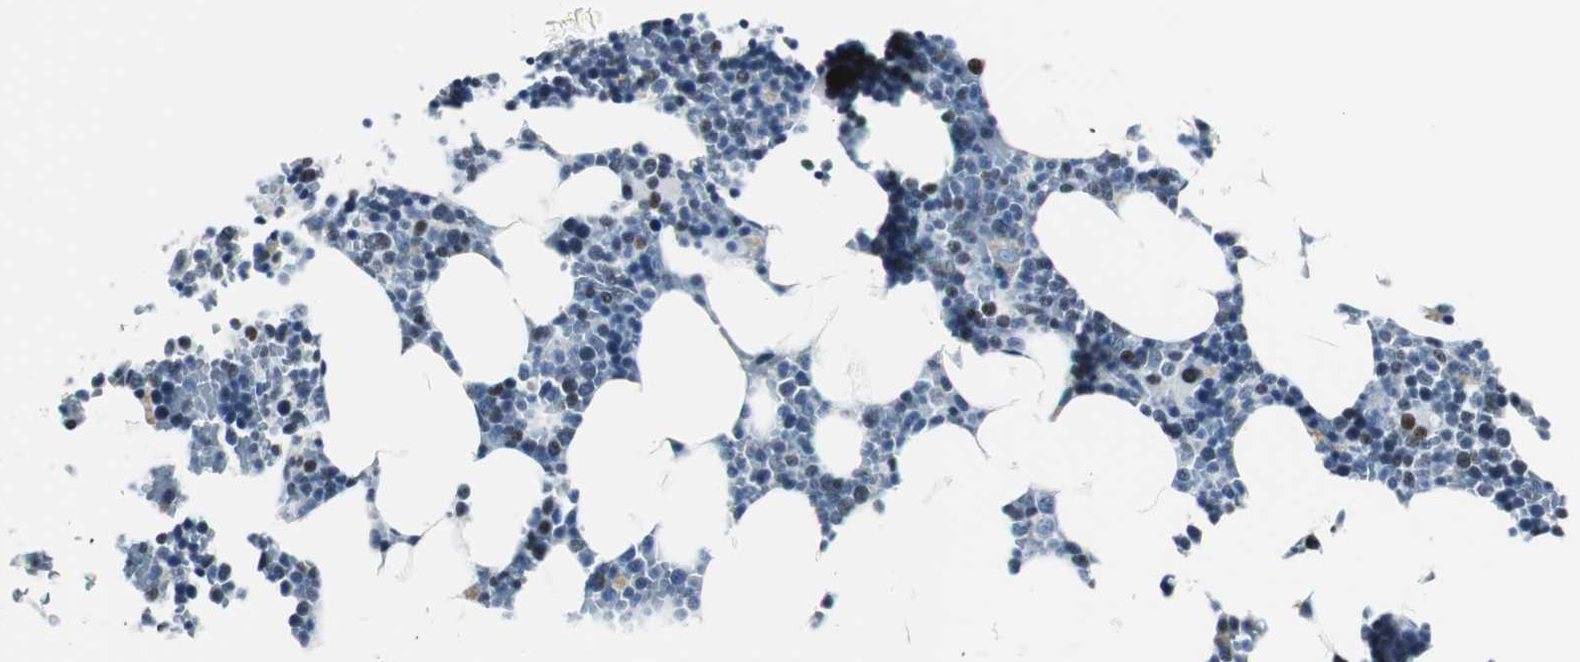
{"staining": {"intensity": "weak", "quantity": "<25%", "location": "nuclear"}, "tissue": "bone marrow", "cell_type": "Hematopoietic cells", "image_type": "normal", "snomed": [{"axis": "morphology", "description": "Normal tissue, NOS"}, {"axis": "topography", "description": "Bone marrow"}], "caption": "Immunohistochemistry (IHC) histopathology image of benign human bone marrow stained for a protein (brown), which shows no positivity in hematopoietic cells. The staining is performed using DAB (3,3'-diaminobenzidine) brown chromogen with nuclei counter-stained in using hematoxylin.", "gene": "MTA1", "patient": {"sex": "female", "age": 73}}